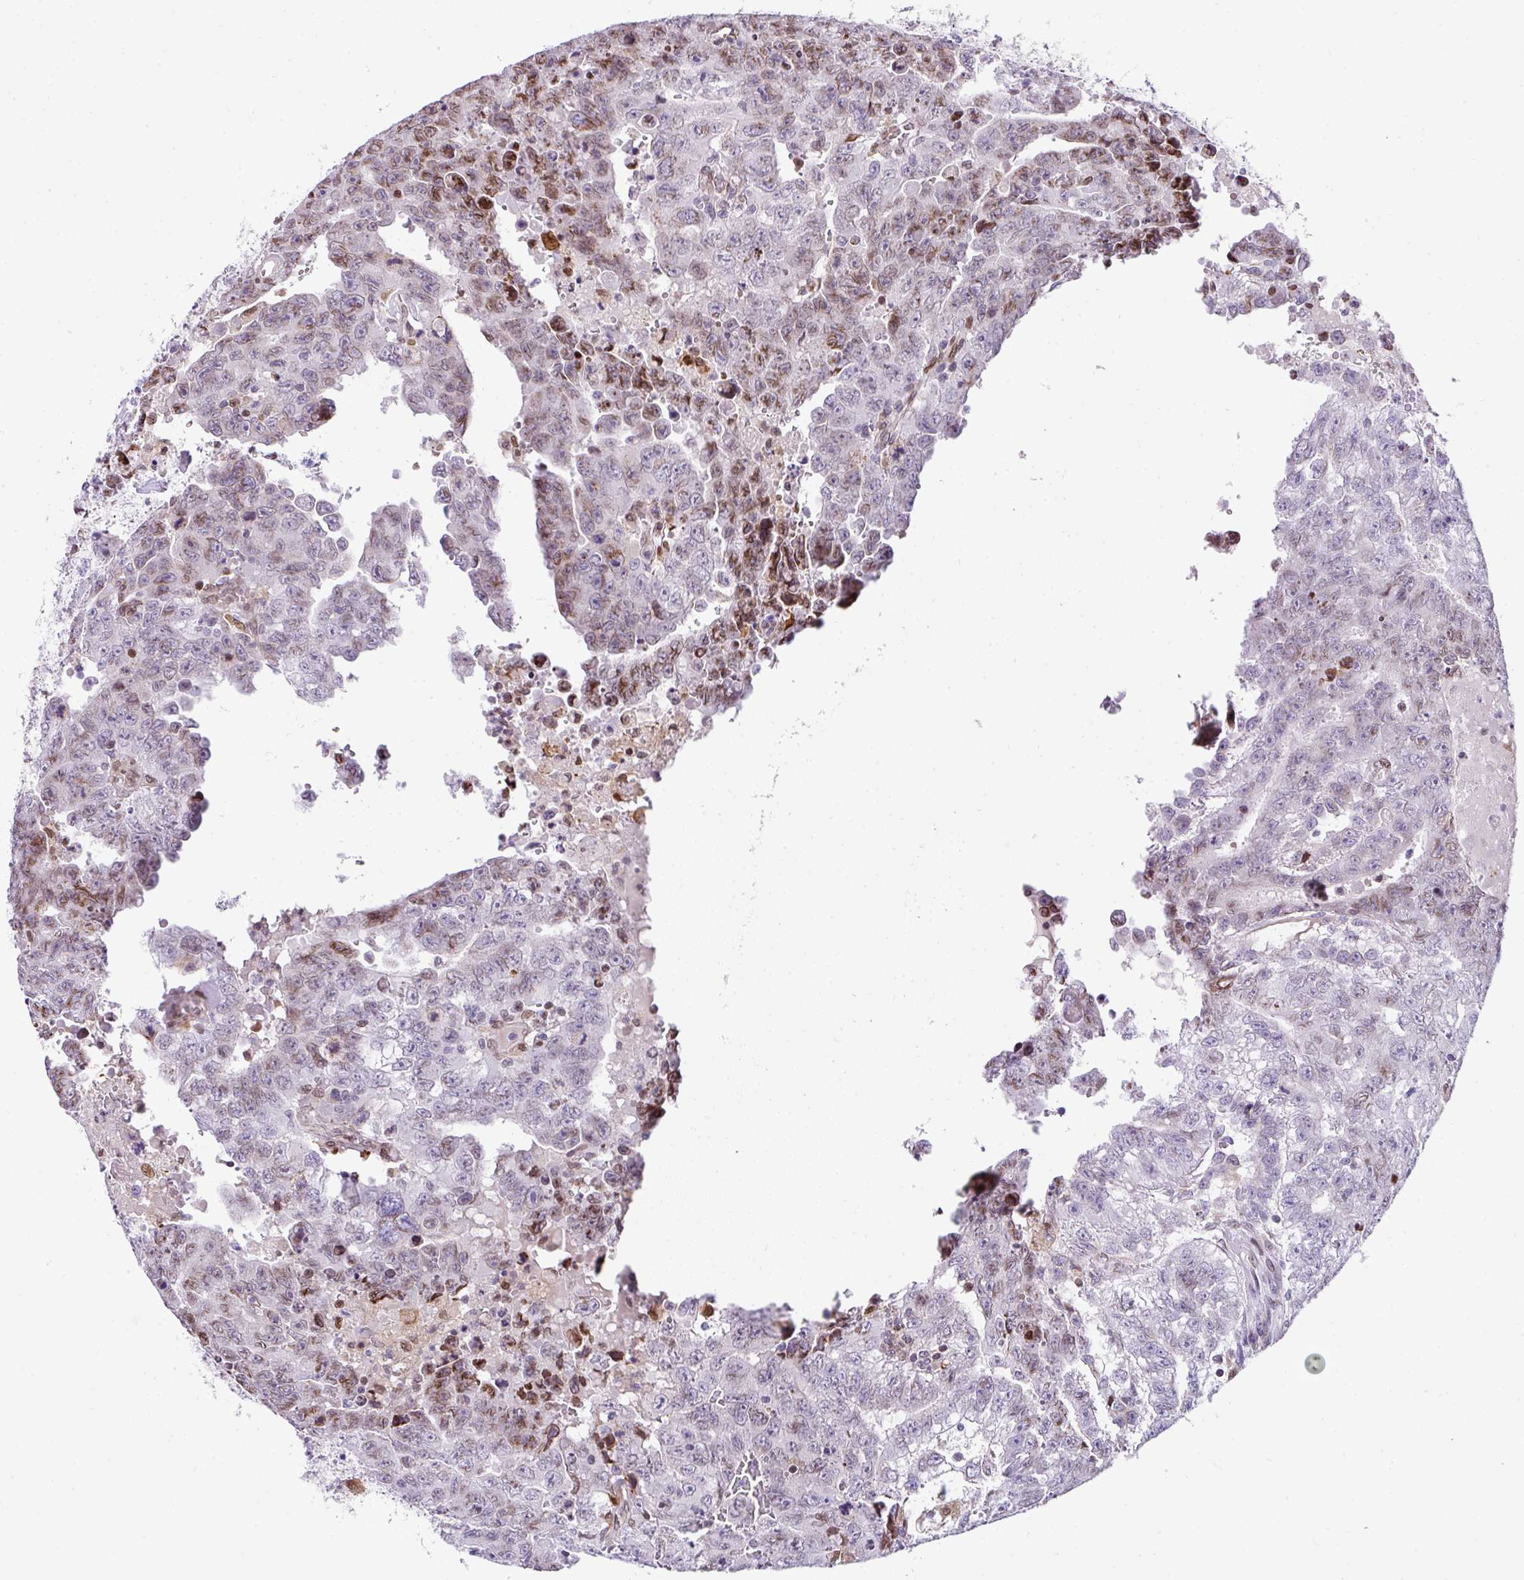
{"staining": {"intensity": "moderate", "quantity": "<25%", "location": "nuclear"}, "tissue": "testis cancer", "cell_type": "Tumor cells", "image_type": "cancer", "snomed": [{"axis": "morphology", "description": "Carcinoma, Embryonal, NOS"}, {"axis": "topography", "description": "Testis"}], "caption": "Moderate nuclear protein expression is present in approximately <25% of tumor cells in testis cancer (embryonal carcinoma).", "gene": "PLK1", "patient": {"sex": "male", "age": 24}}